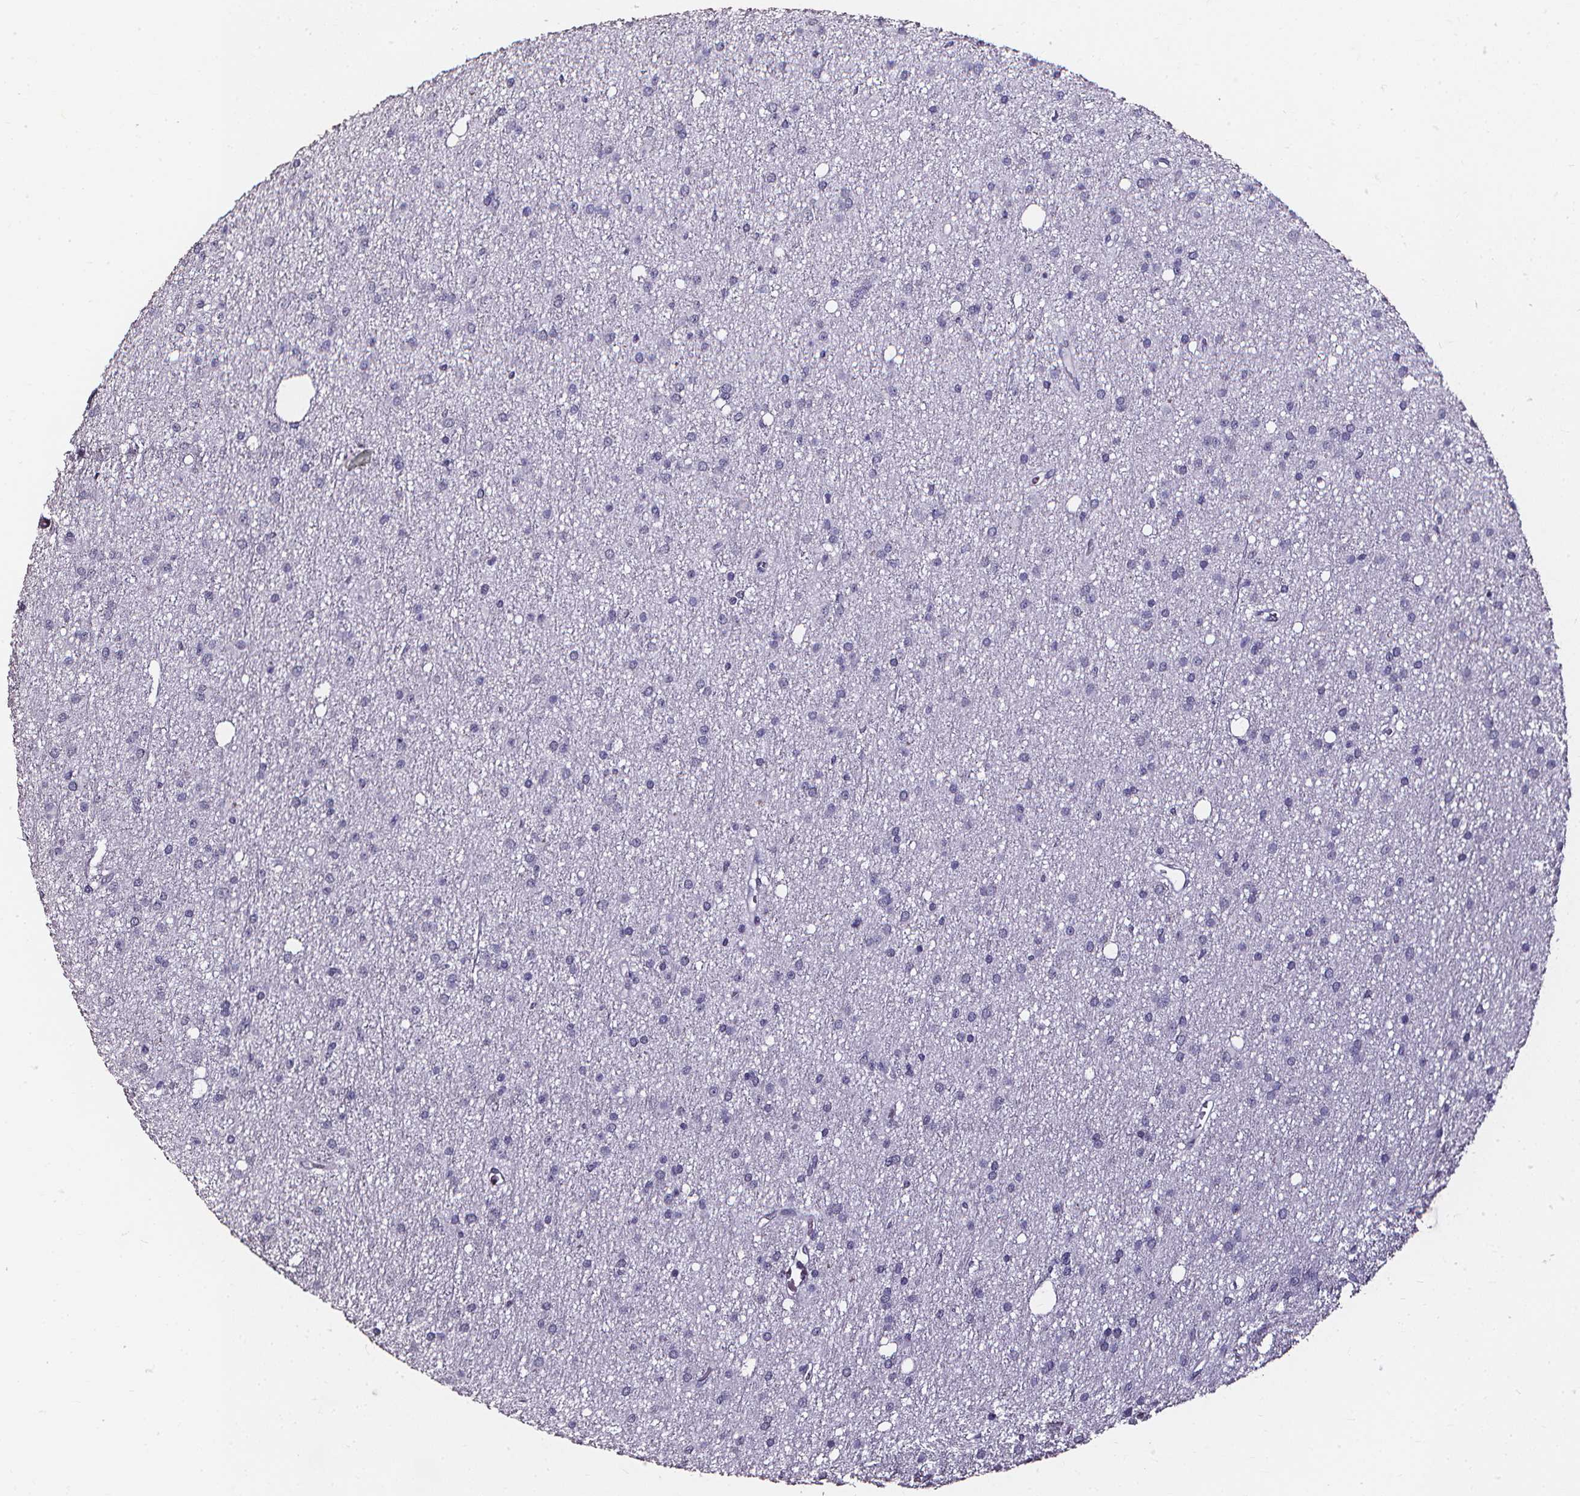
{"staining": {"intensity": "negative", "quantity": "none", "location": "none"}, "tissue": "glioma", "cell_type": "Tumor cells", "image_type": "cancer", "snomed": [{"axis": "morphology", "description": "Glioma, malignant, Low grade"}, {"axis": "topography", "description": "Brain"}], "caption": "This is a photomicrograph of immunohistochemistry (IHC) staining of glioma, which shows no positivity in tumor cells. Brightfield microscopy of IHC stained with DAB (brown) and hematoxylin (blue), captured at high magnification.", "gene": "DEFA5", "patient": {"sex": "male", "age": 27}}